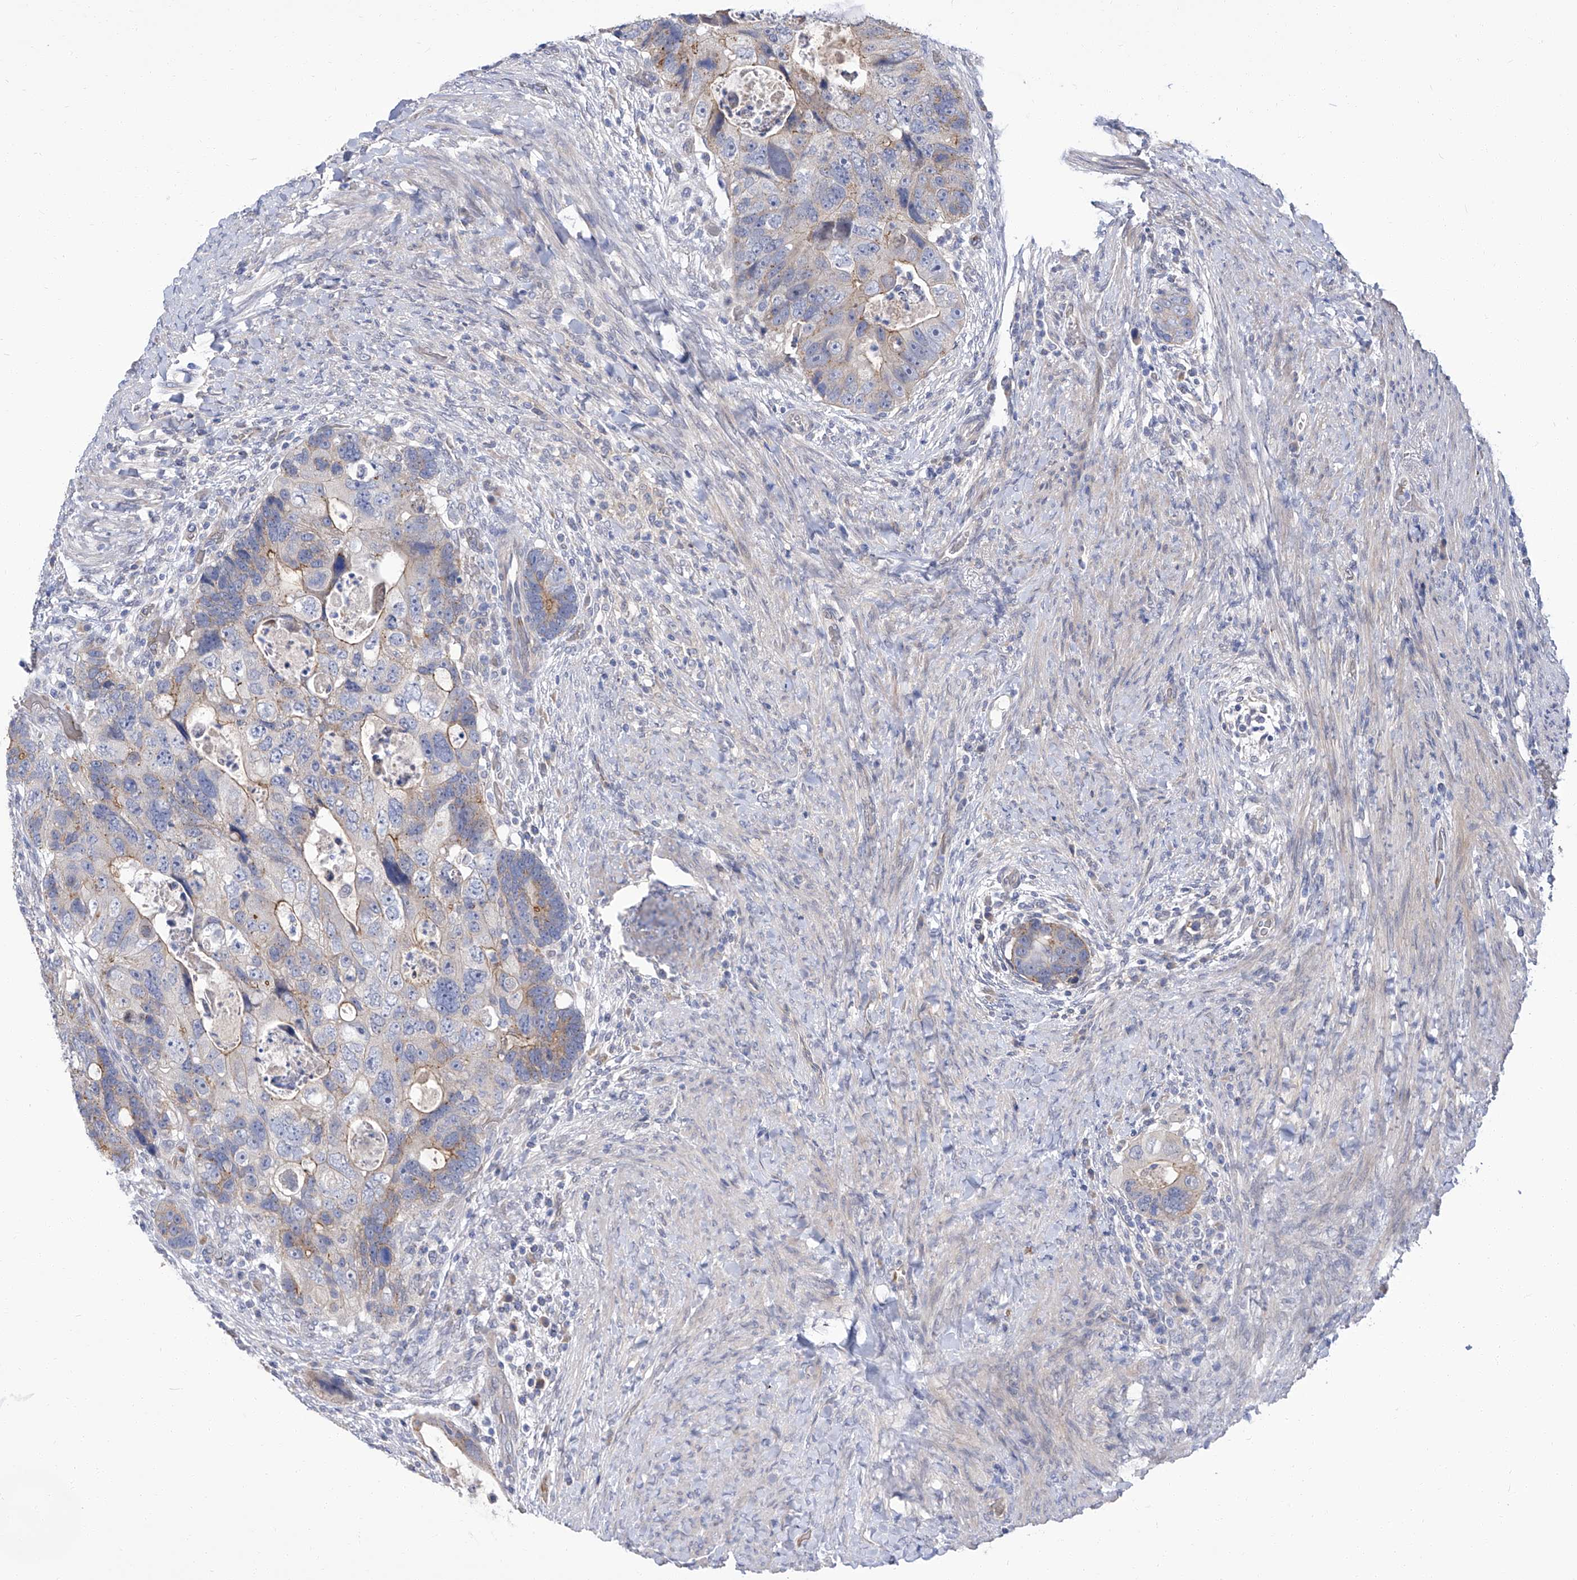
{"staining": {"intensity": "moderate", "quantity": "<25%", "location": "cytoplasmic/membranous"}, "tissue": "colorectal cancer", "cell_type": "Tumor cells", "image_type": "cancer", "snomed": [{"axis": "morphology", "description": "Adenocarcinoma, NOS"}, {"axis": "topography", "description": "Rectum"}], "caption": "The immunohistochemical stain shows moderate cytoplasmic/membranous positivity in tumor cells of colorectal adenocarcinoma tissue.", "gene": "PARD3", "patient": {"sex": "male", "age": 59}}